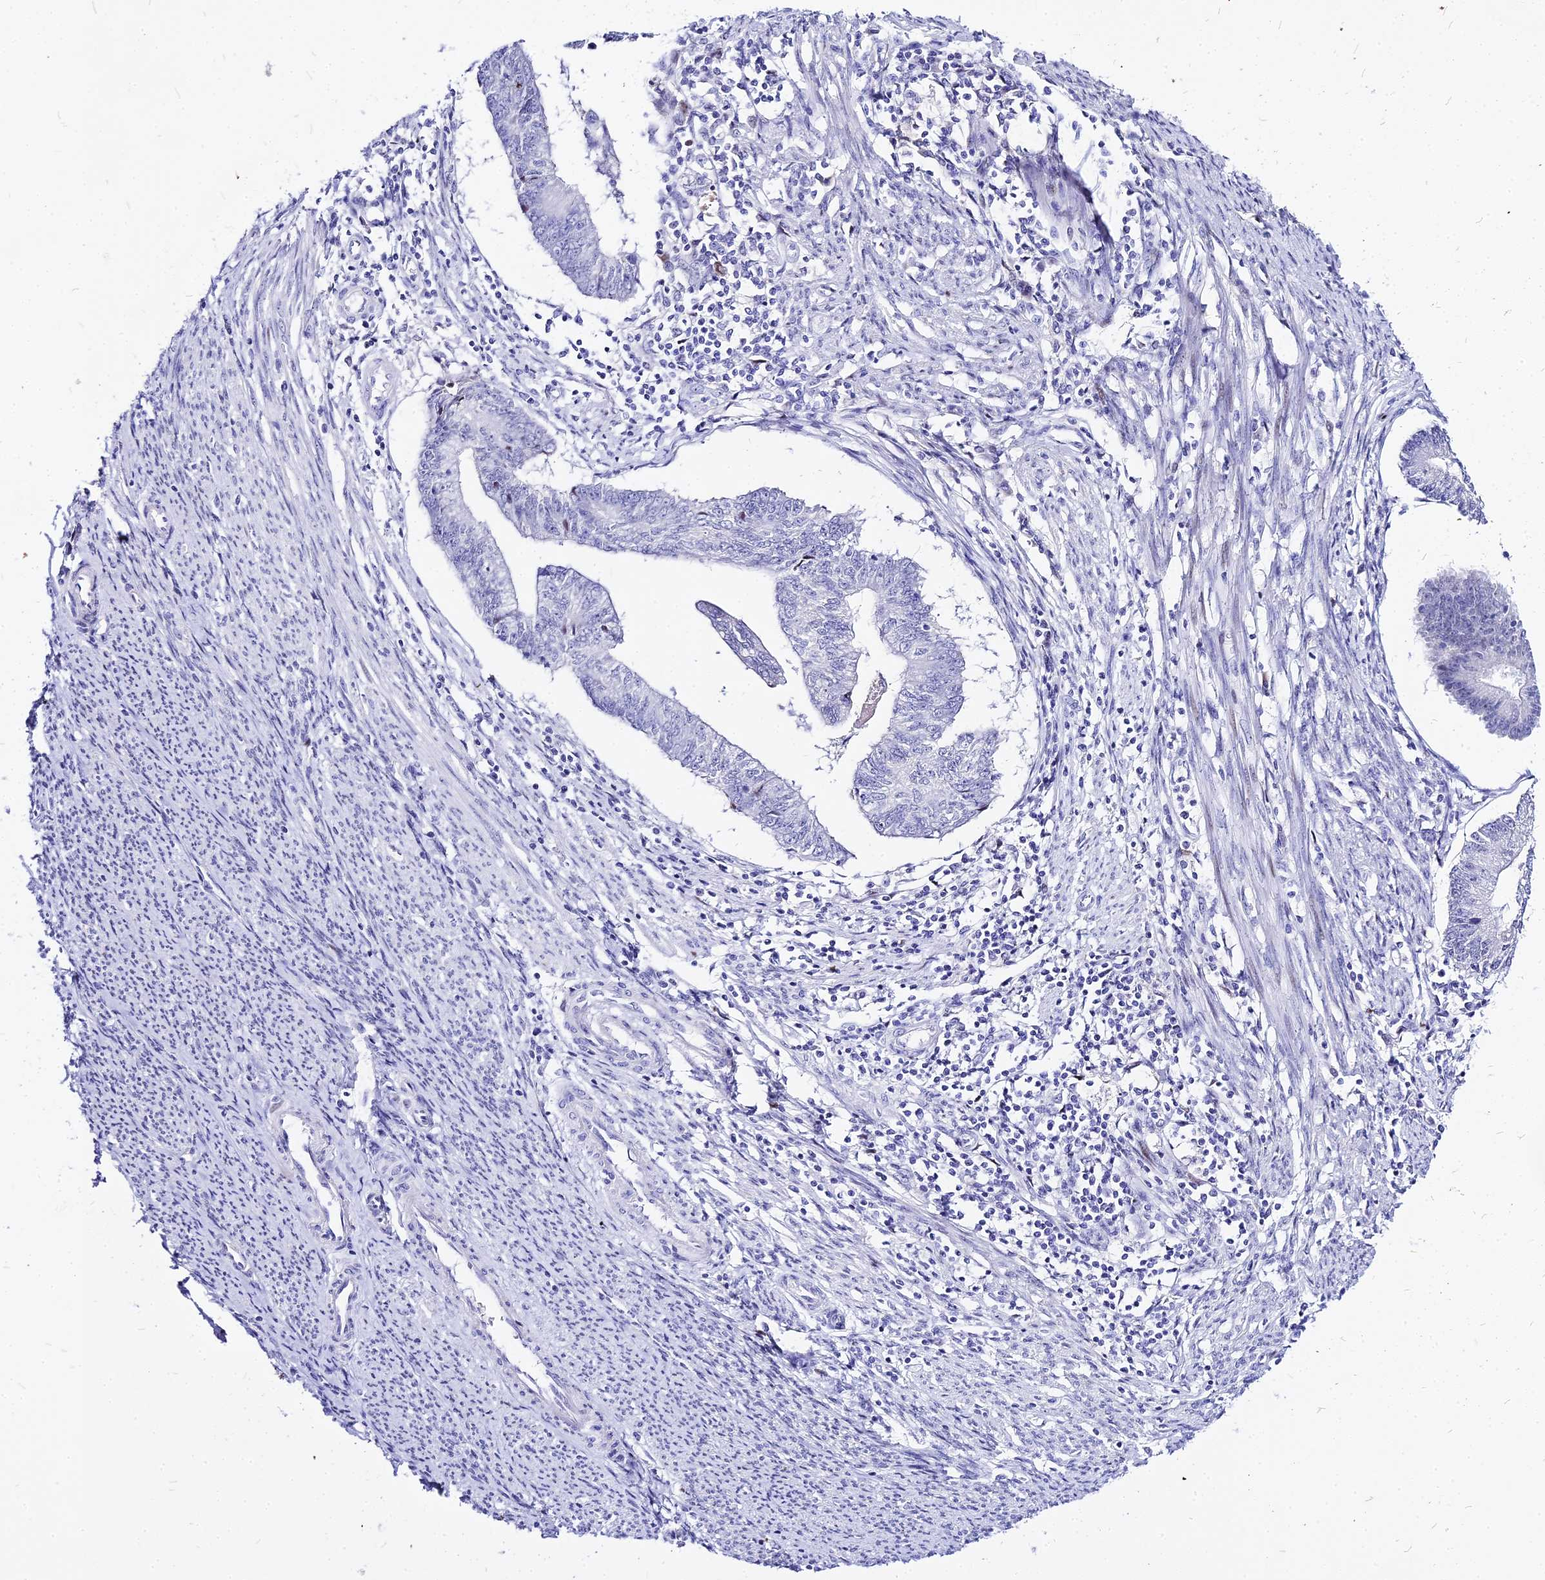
{"staining": {"intensity": "negative", "quantity": "none", "location": "none"}, "tissue": "endometrial cancer", "cell_type": "Tumor cells", "image_type": "cancer", "snomed": [{"axis": "morphology", "description": "Adenocarcinoma, NOS"}, {"axis": "topography", "description": "Endometrium"}], "caption": "Adenocarcinoma (endometrial) was stained to show a protein in brown. There is no significant positivity in tumor cells.", "gene": "CARD18", "patient": {"sex": "female", "age": 56}}